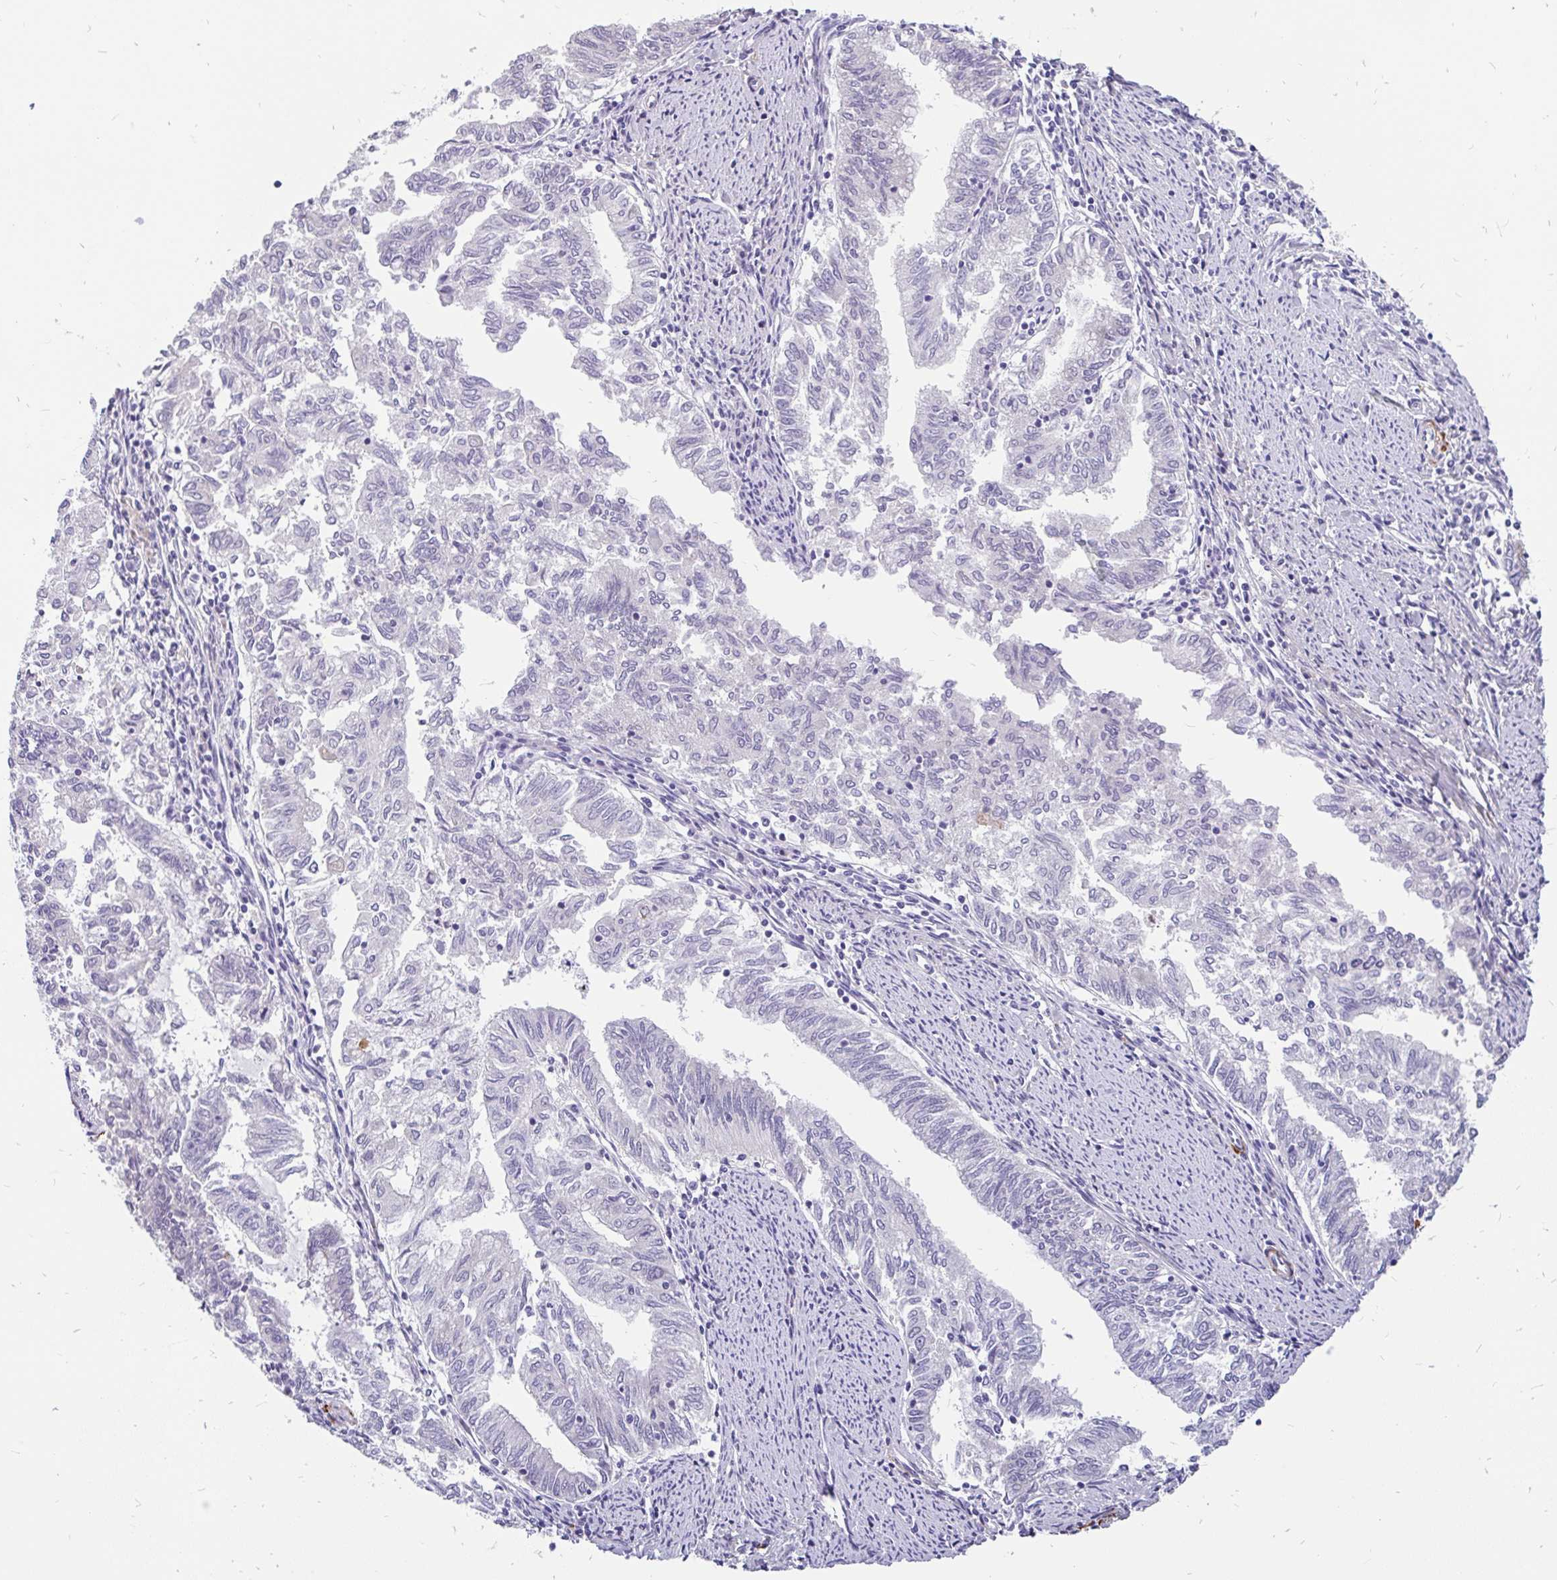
{"staining": {"intensity": "negative", "quantity": "none", "location": "none"}, "tissue": "endometrial cancer", "cell_type": "Tumor cells", "image_type": "cancer", "snomed": [{"axis": "morphology", "description": "Adenocarcinoma, NOS"}, {"axis": "topography", "description": "Endometrium"}], "caption": "Endometrial cancer (adenocarcinoma) stained for a protein using immunohistochemistry (IHC) exhibits no staining tumor cells.", "gene": "KIAA2013", "patient": {"sex": "female", "age": 79}}